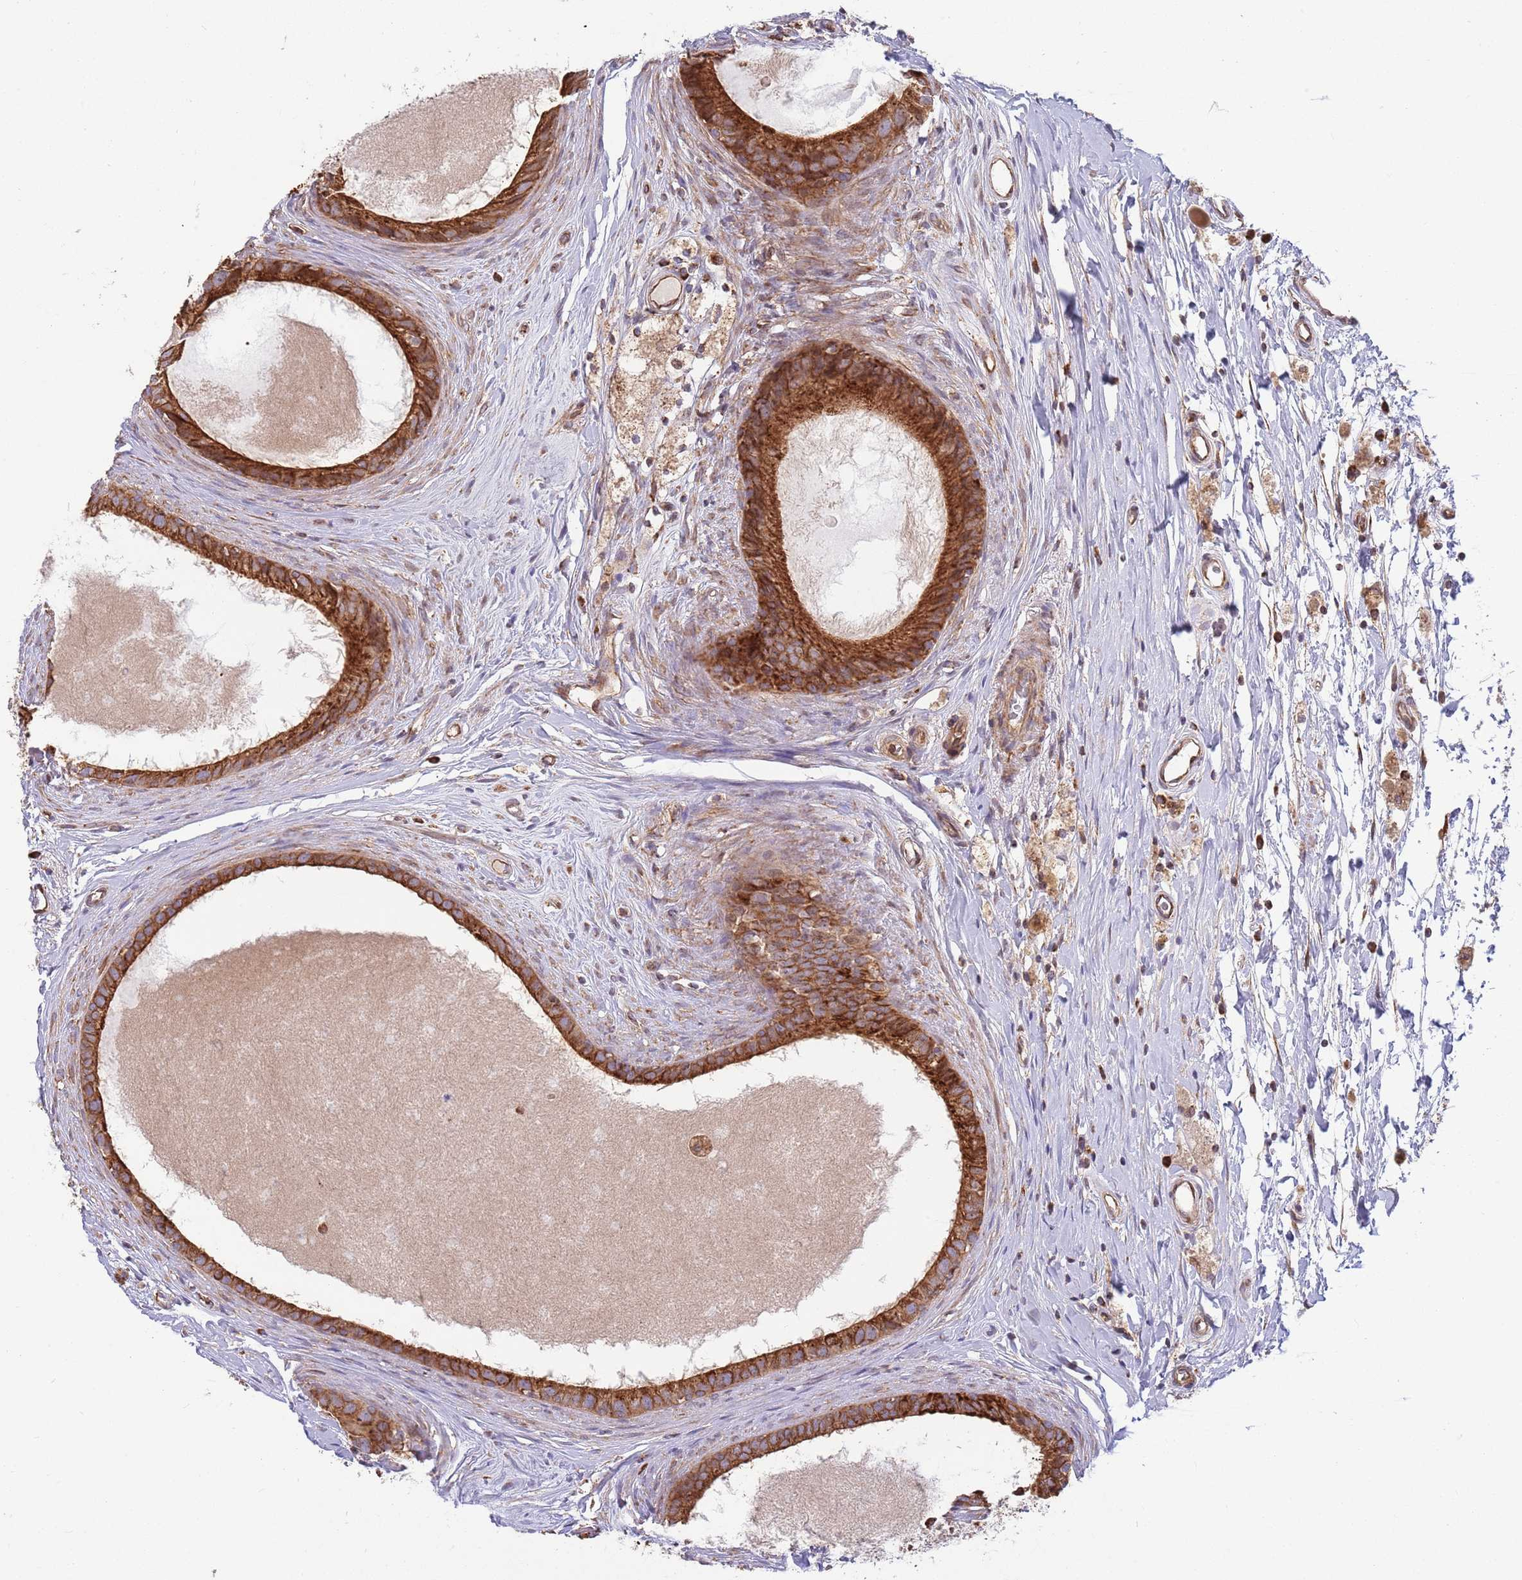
{"staining": {"intensity": "strong", "quantity": ">75%", "location": "cytoplasmic/membranous"}, "tissue": "epididymis", "cell_type": "Glandular cells", "image_type": "normal", "snomed": [{"axis": "morphology", "description": "Normal tissue, NOS"}, {"axis": "topography", "description": "Epididymis"}], "caption": "Glandular cells exhibit strong cytoplasmic/membranous staining in approximately >75% of cells in normal epididymis. (DAB (3,3'-diaminobenzidine) IHC with brightfield microscopy, high magnification).", "gene": "ATP5PD", "patient": {"sex": "male", "age": 80}}